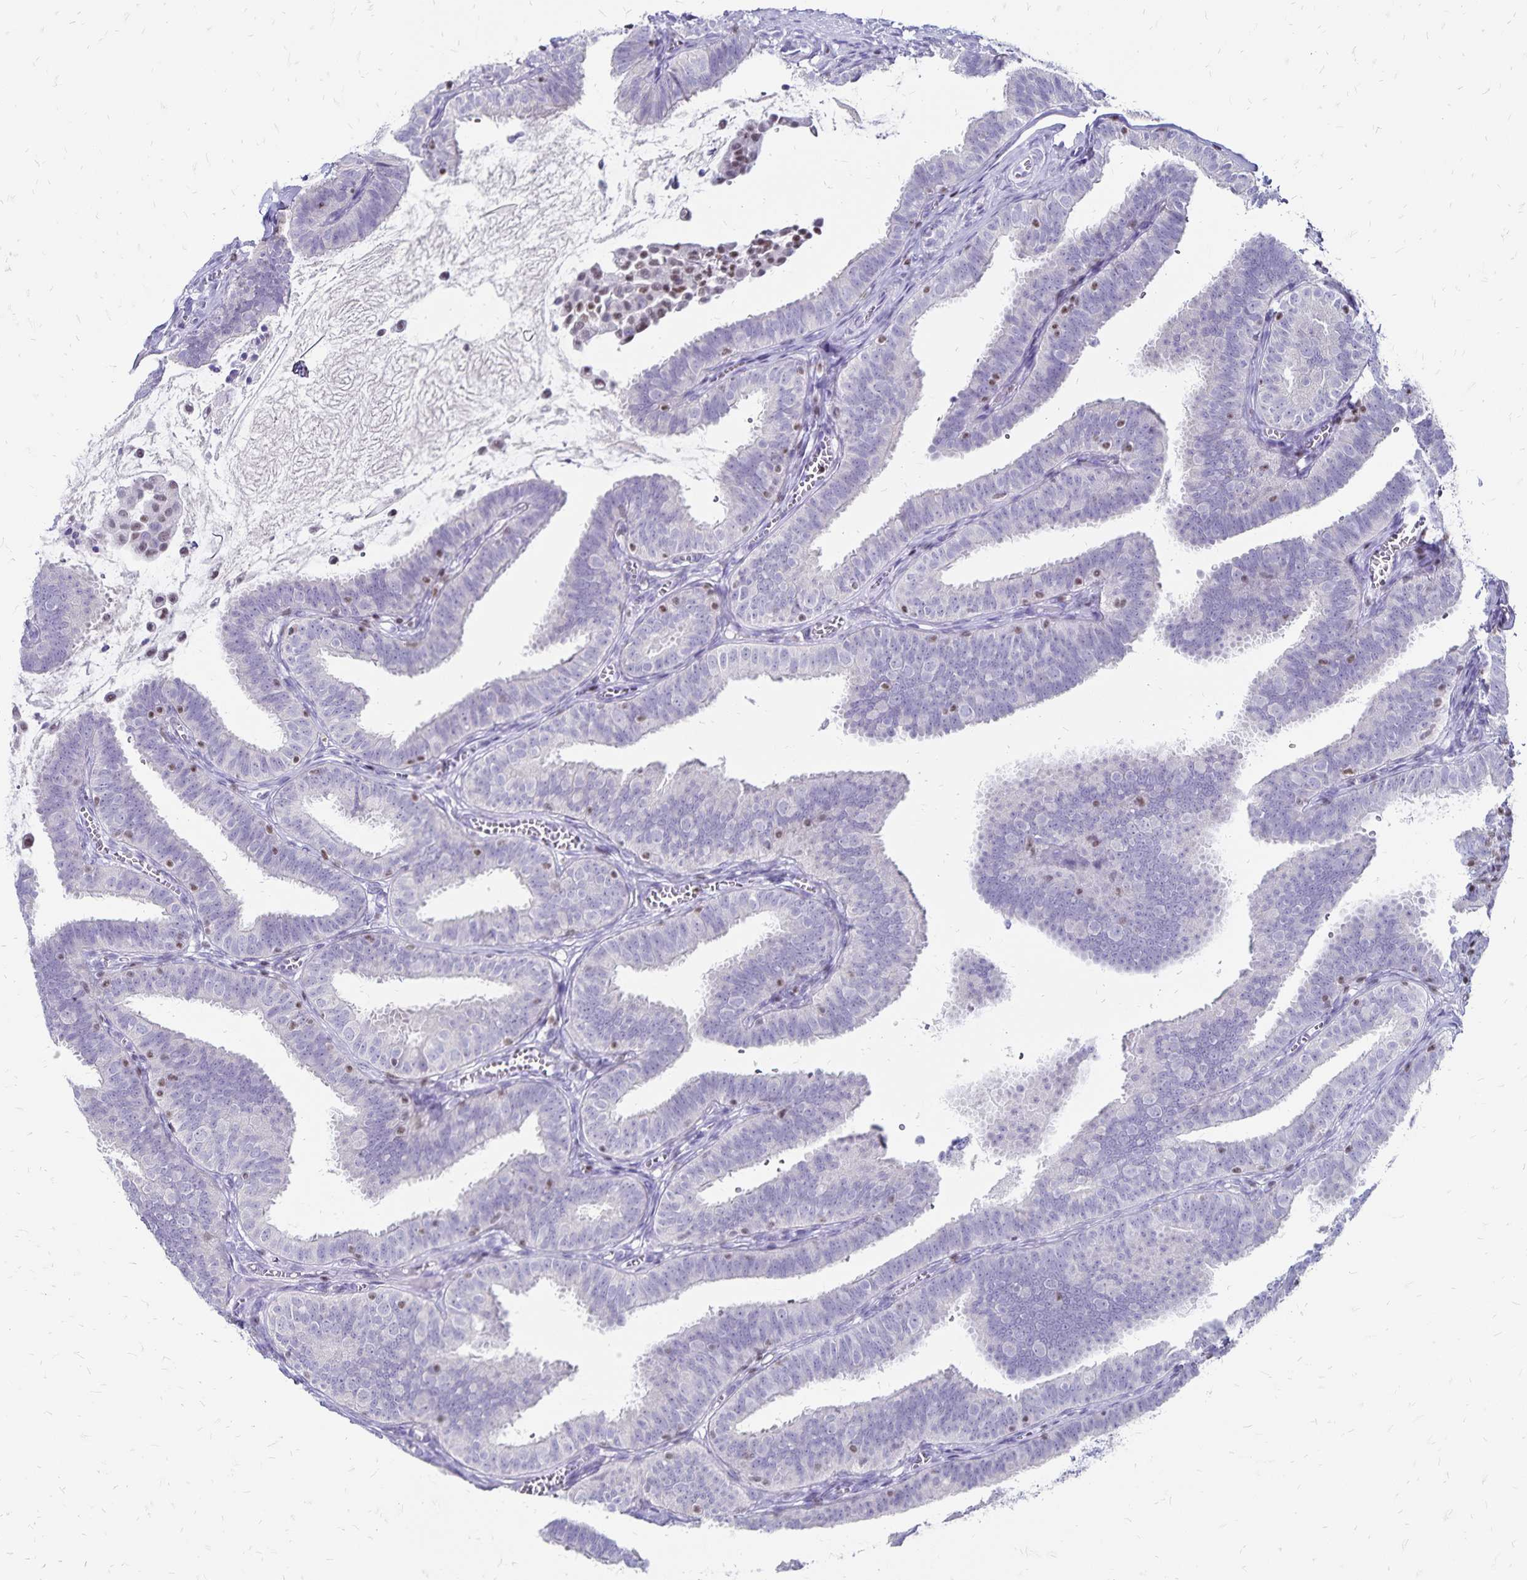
{"staining": {"intensity": "negative", "quantity": "none", "location": "none"}, "tissue": "fallopian tube", "cell_type": "Glandular cells", "image_type": "normal", "snomed": [{"axis": "morphology", "description": "Normal tissue, NOS"}, {"axis": "topography", "description": "Fallopian tube"}], "caption": "A photomicrograph of fallopian tube stained for a protein exhibits no brown staining in glandular cells.", "gene": "IKZF1", "patient": {"sex": "female", "age": 25}}